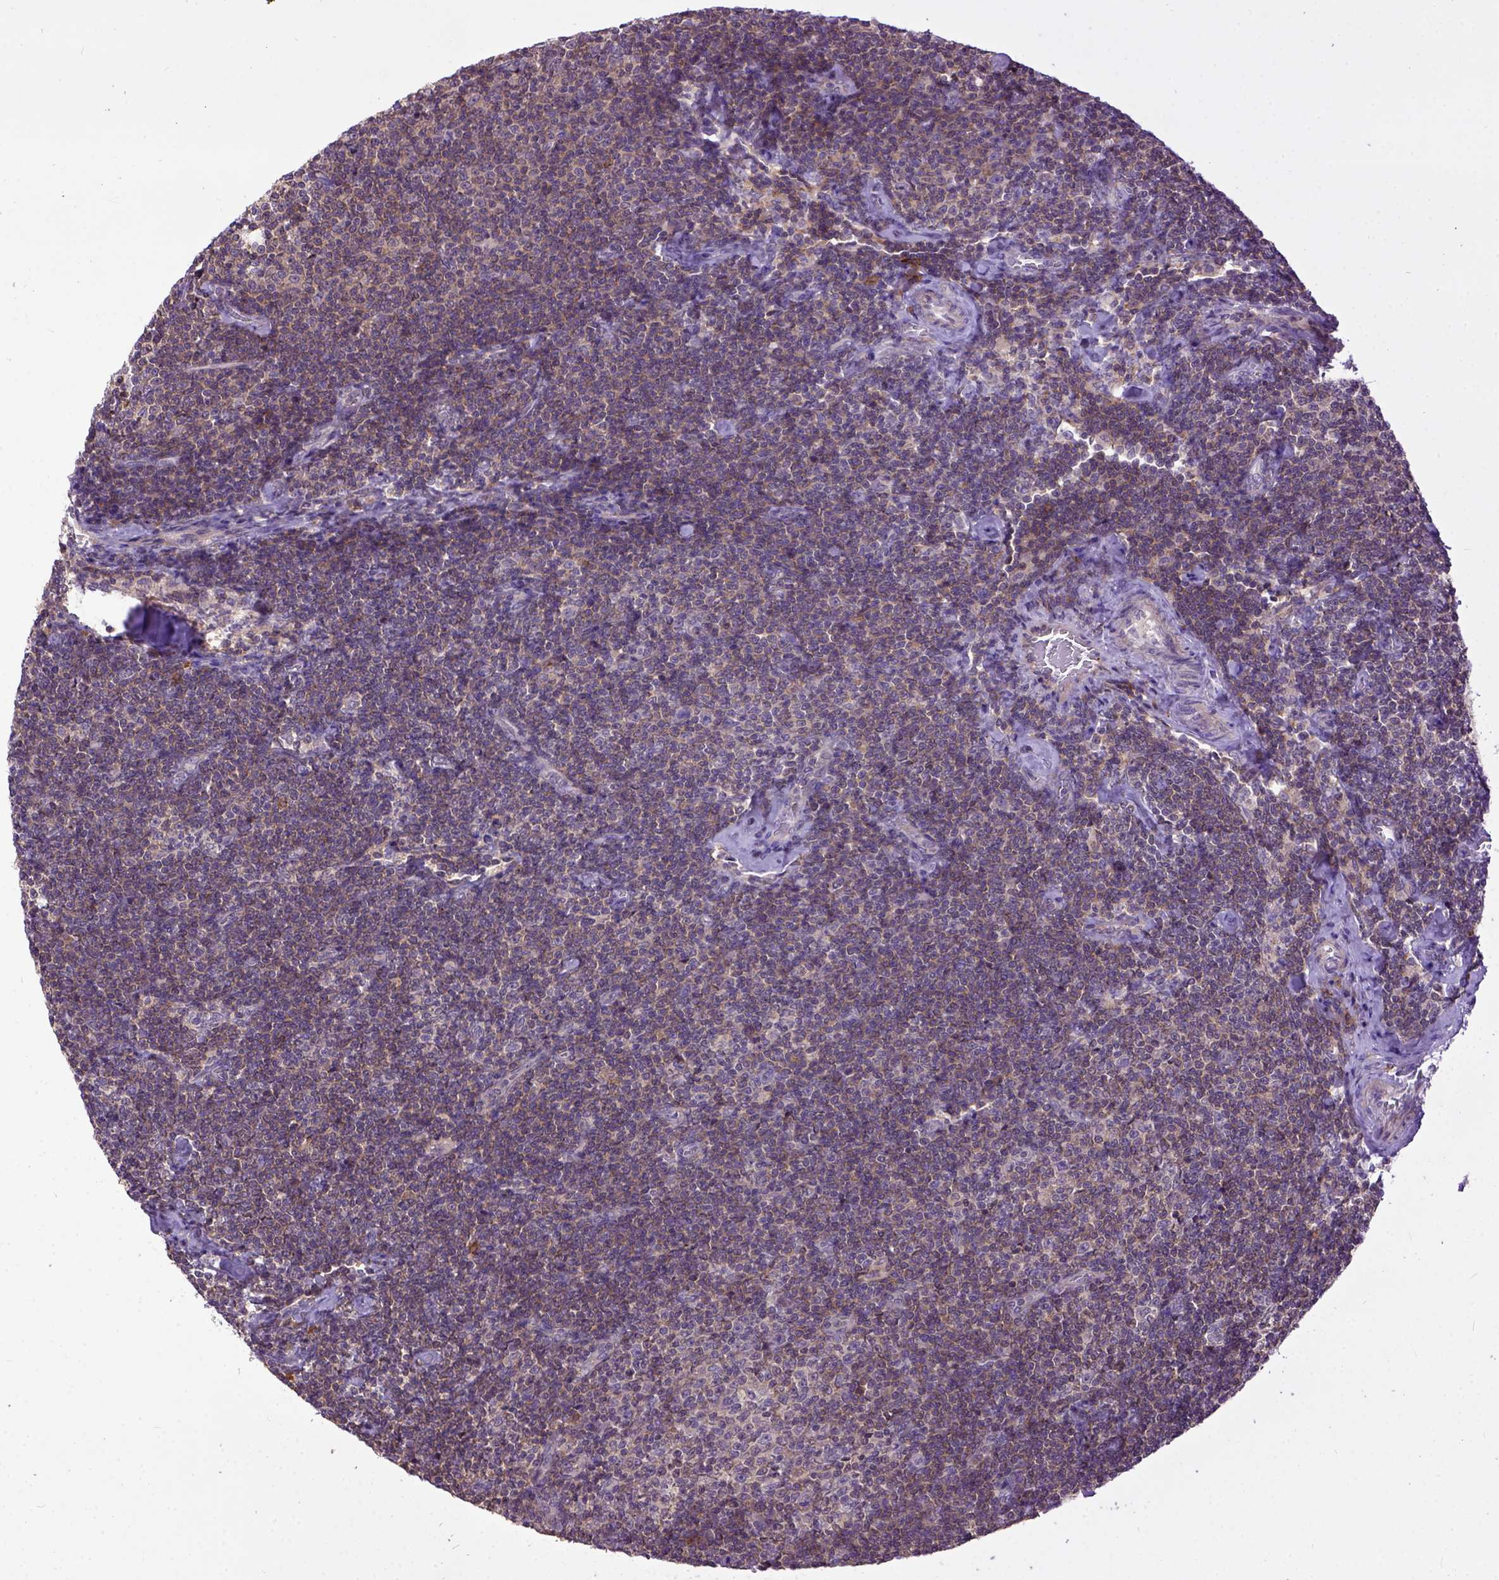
{"staining": {"intensity": "moderate", "quantity": ">75%", "location": "cytoplasmic/membranous"}, "tissue": "lymphoma", "cell_type": "Tumor cells", "image_type": "cancer", "snomed": [{"axis": "morphology", "description": "Malignant lymphoma, non-Hodgkin's type, Low grade"}, {"axis": "topography", "description": "Lymph node"}], "caption": "Human lymphoma stained for a protein (brown) shows moderate cytoplasmic/membranous positive positivity in about >75% of tumor cells.", "gene": "CPNE1", "patient": {"sex": "male", "age": 81}}